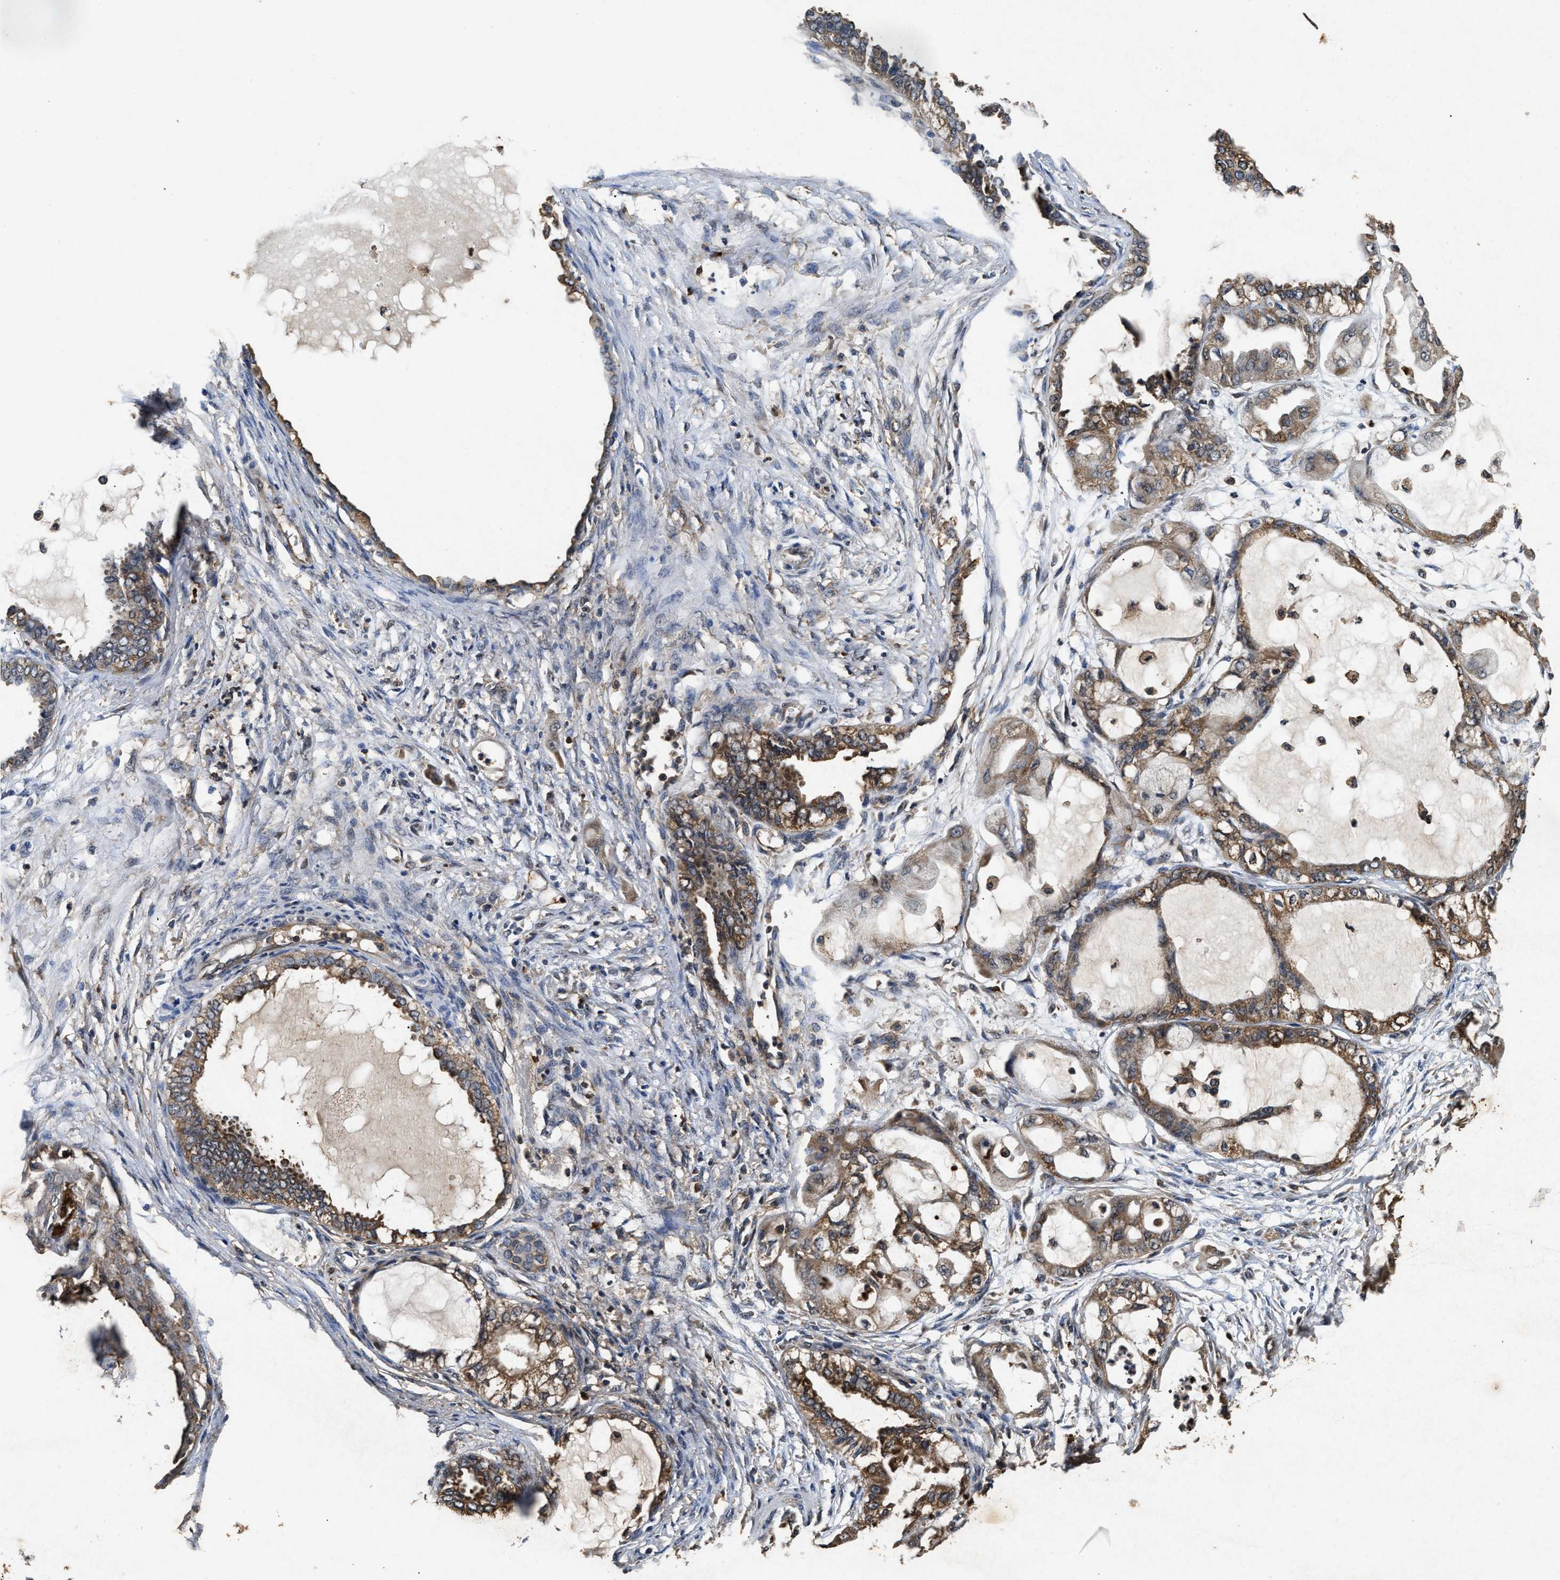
{"staining": {"intensity": "moderate", "quantity": ">75%", "location": "cytoplasmic/membranous"}, "tissue": "ovarian cancer", "cell_type": "Tumor cells", "image_type": "cancer", "snomed": [{"axis": "morphology", "description": "Carcinoma, NOS"}, {"axis": "morphology", "description": "Carcinoma, endometroid"}, {"axis": "topography", "description": "Ovary"}], "caption": "A brown stain highlights moderate cytoplasmic/membranous positivity of a protein in human ovarian cancer (carcinoma) tumor cells. The protein is shown in brown color, while the nuclei are stained blue.", "gene": "PDAP1", "patient": {"sex": "female", "age": 50}}